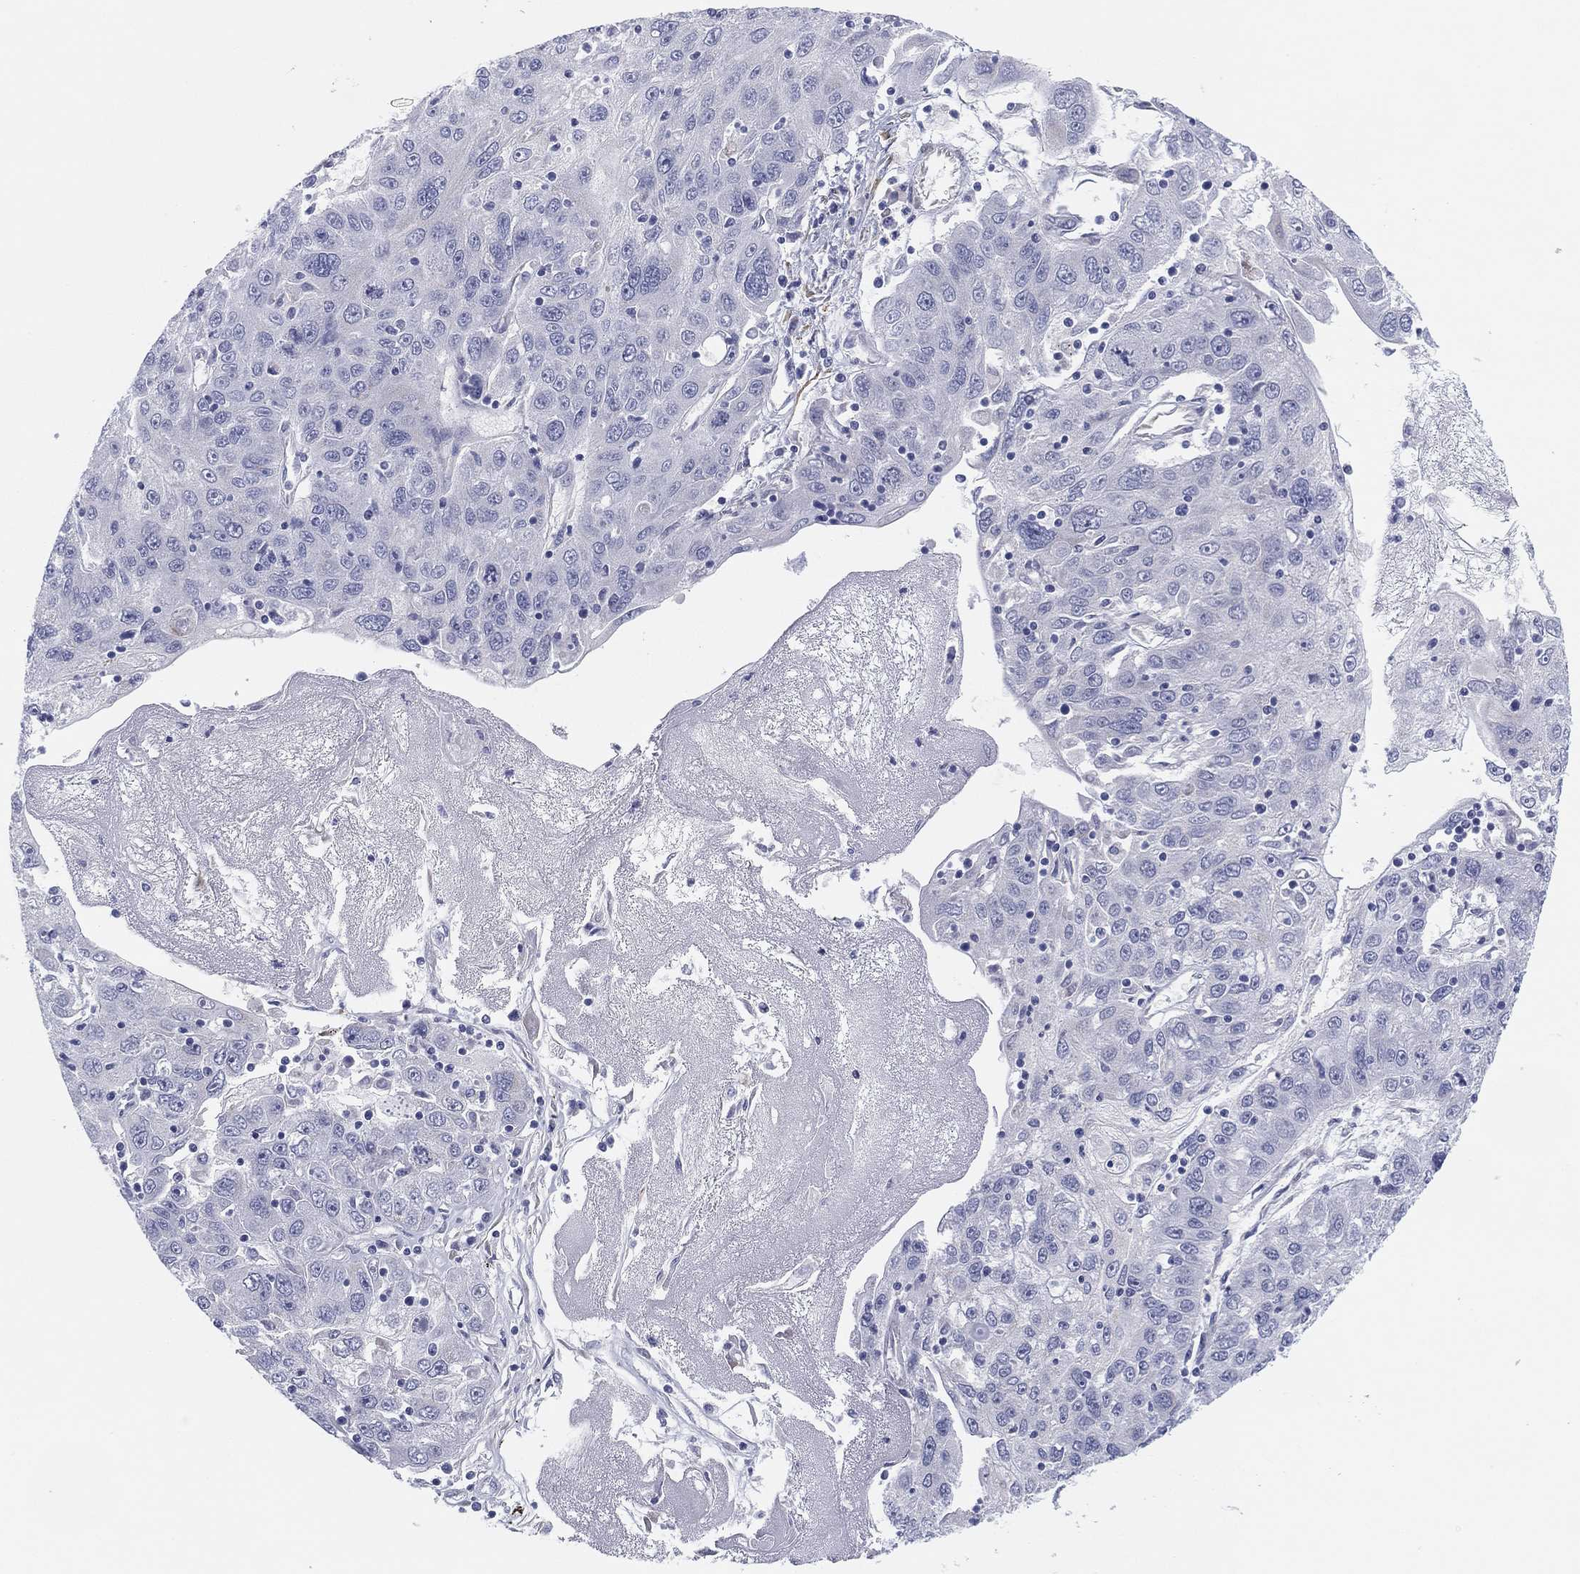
{"staining": {"intensity": "negative", "quantity": "none", "location": "none"}, "tissue": "stomach cancer", "cell_type": "Tumor cells", "image_type": "cancer", "snomed": [{"axis": "morphology", "description": "Adenocarcinoma, NOS"}, {"axis": "topography", "description": "Stomach"}], "caption": "This histopathology image is of stomach cancer (adenocarcinoma) stained with immunohistochemistry to label a protein in brown with the nuclei are counter-stained blue. There is no positivity in tumor cells.", "gene": "MLF1", "patient": {"sex": "male", "age": 56}}